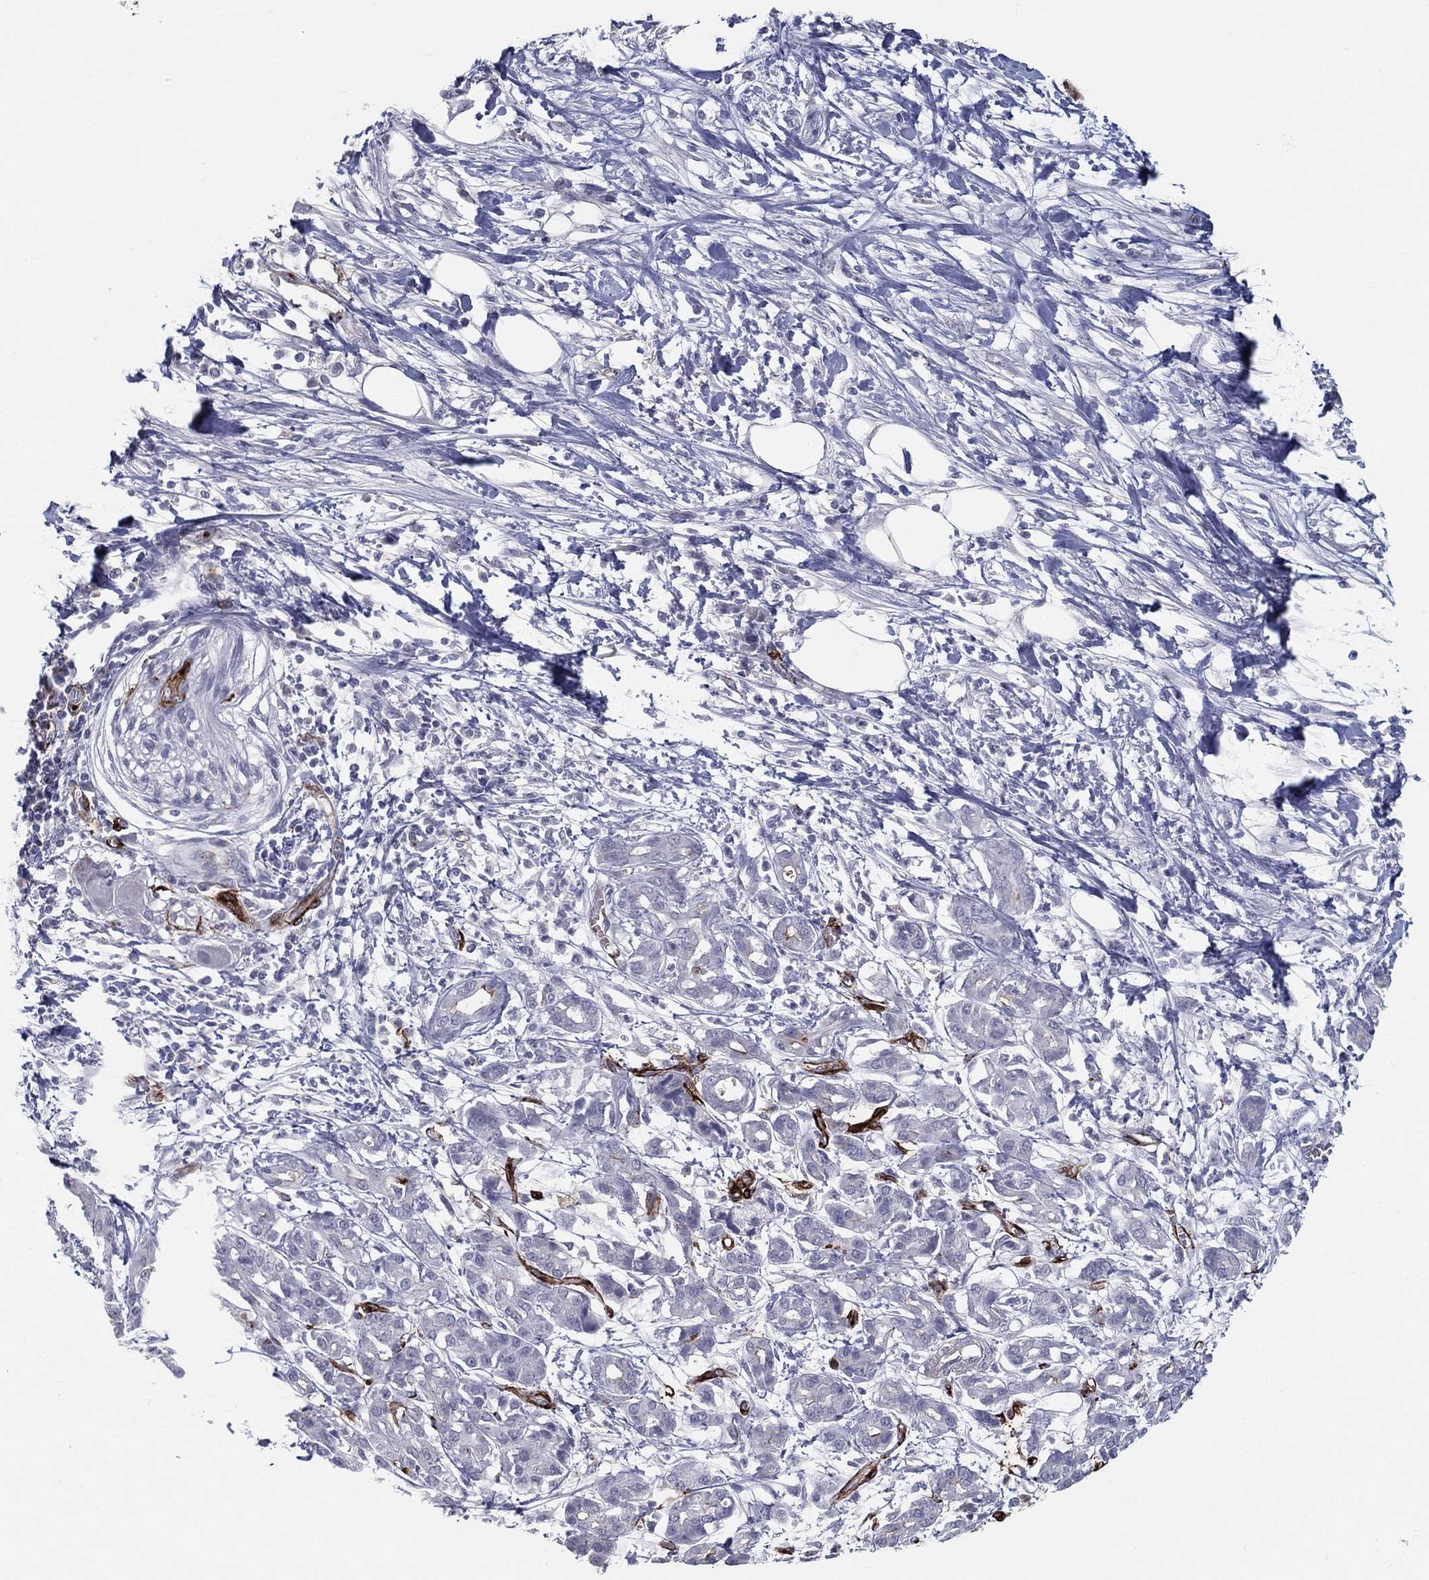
{"staining": {"intensity": "negative", "quantity": "none", "location": "none"}, "tissue": "pancreatic cancer", "cell_type": "Tumor cells", "image_type": "cancer", "snomed": [{"axis": "morphology", "description": "Adenocarcinoma, NOS"}, {"axis": "topography", "description": "Pancreas"}], "caption": "Tumor cells are negative for protein expression in human pancreatic cancer (adenocarcinoma).", "gene": "ACE2", "patient": {"sex": "male", "age": 72}}